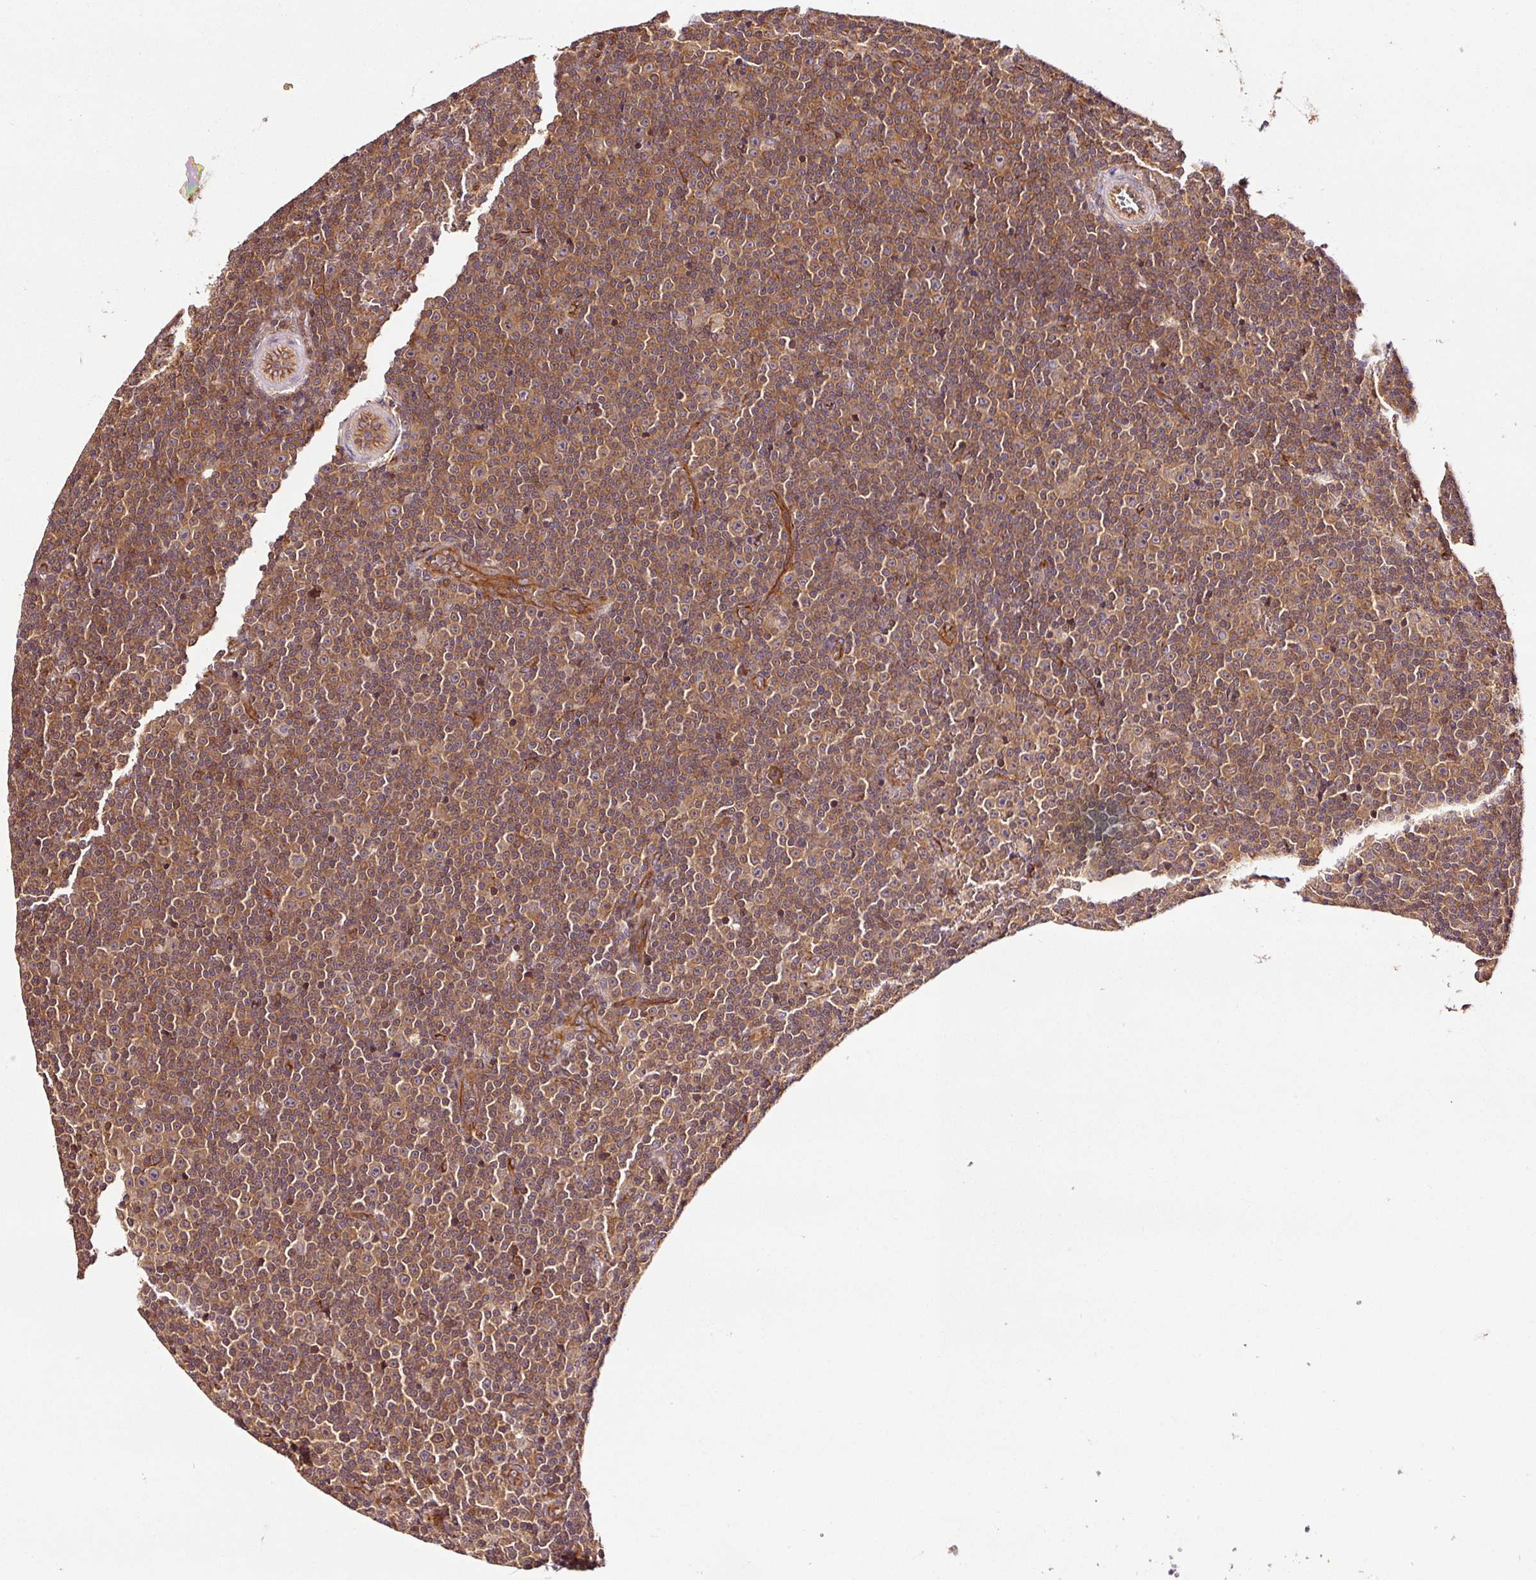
{"staining": {"intensity": "moderate", "quantity": ">75%", "location": "cytoplasmic/membranous"}, "tissue": "lymphoma", "cell_type": "Tumor cells", "image_type": "cancer", "snomed": [{"axis": "morphology", "description": "Malignant lymphoma, non-Hodgkin's type, Low grade"}, {"axis": "topography", "description": "Lymph node"}], "caption": "Moderate cytoplasmic/membranous protein expression is identified in about >75% of tumor cells in low-grade malignant lymphoma, non-Hodgkin's type. Nuclei are stained in blue.", "gene": "METAP1", "patient": {"sex": "female", "age": 67}}